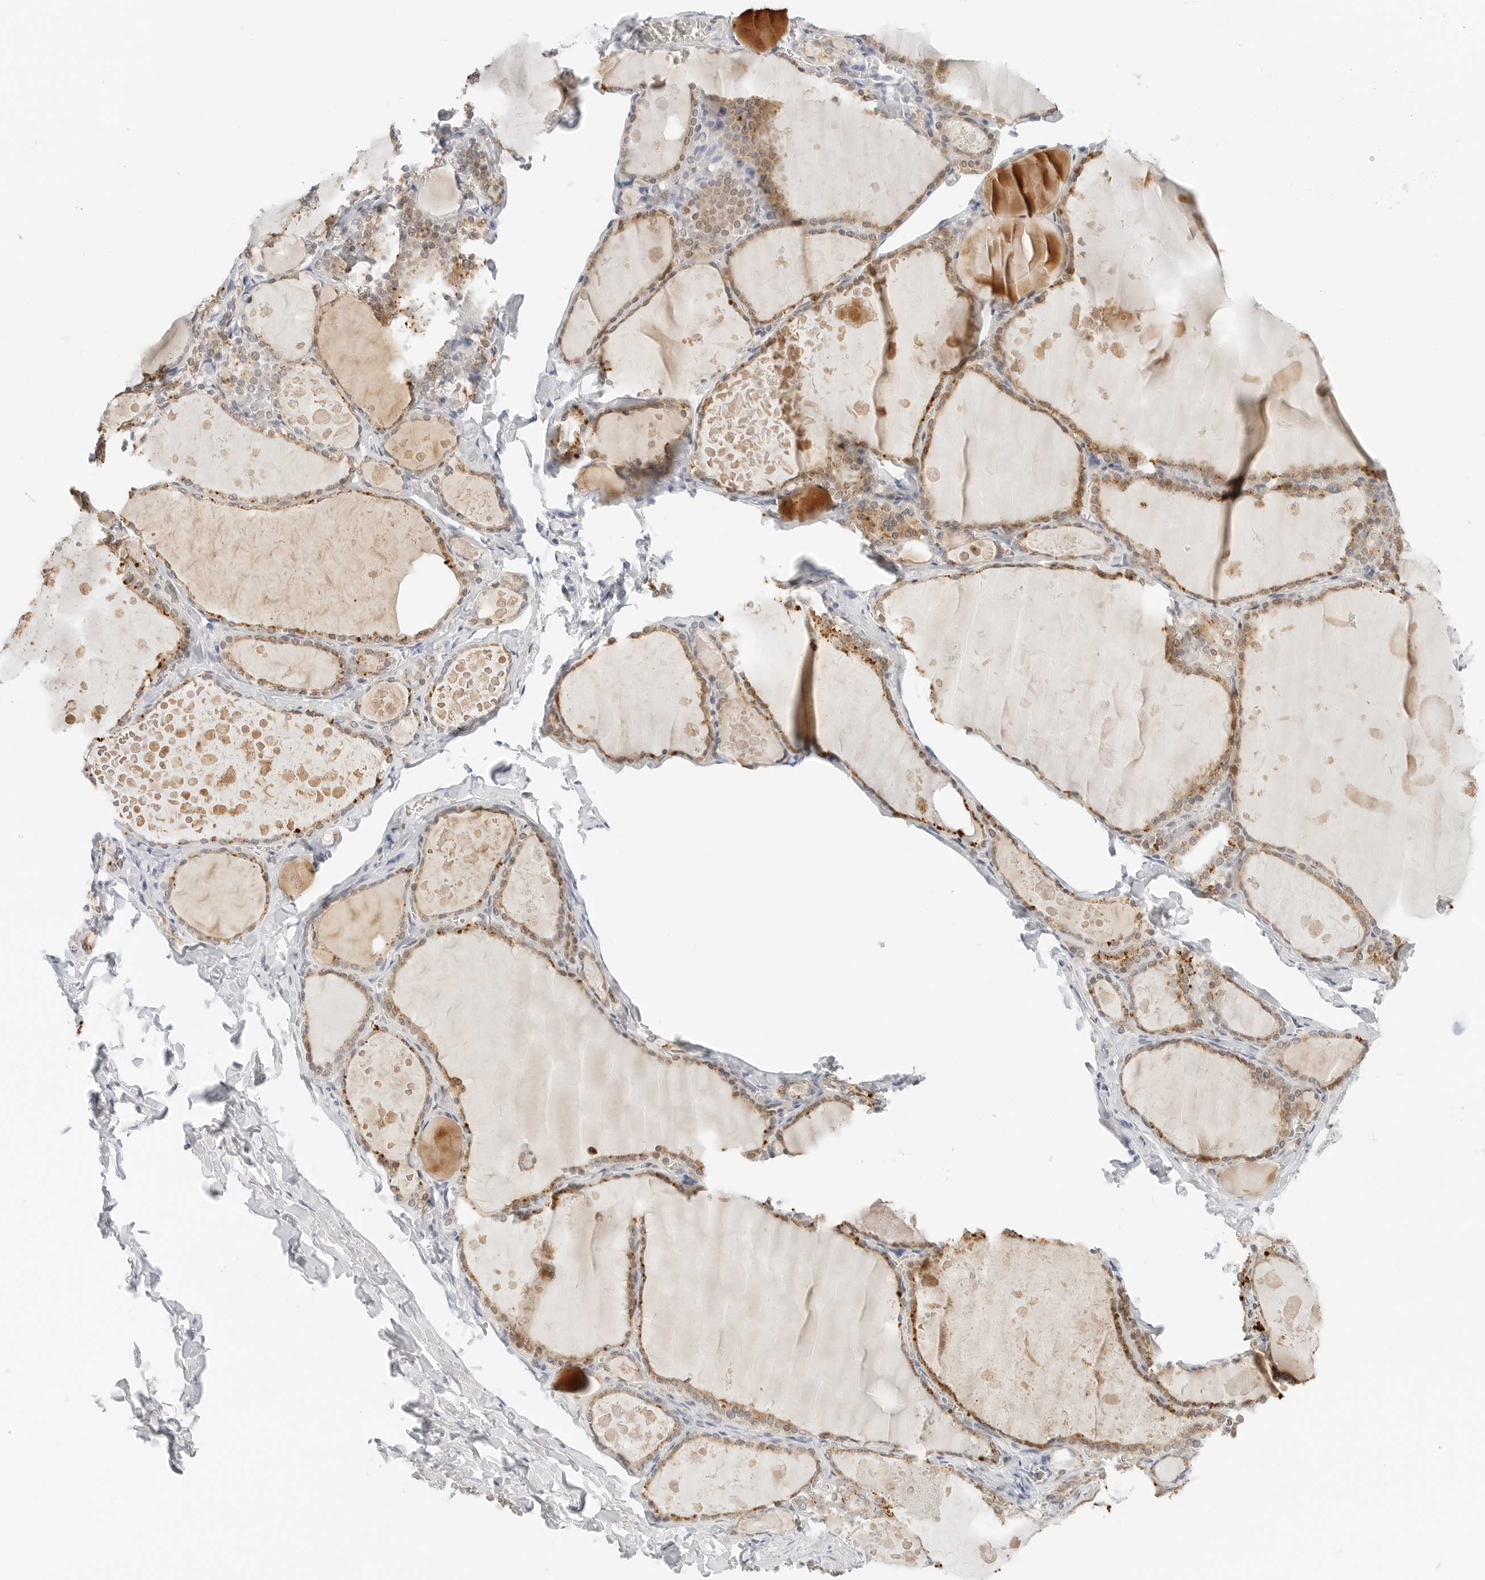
{"staining": {"intensity": "moderate", "quantity": ">75%", "location": "cytoplasmic/membranous,nuclear"}, "tissue": "thyroid gland", "cell_type": "Glandular cells", "image_type": "normal", "snomed": [{"axis": "morphology", "description": "Normal tissue, NOS"}, {"axis": "topography", "description": "Thyroid gland"}], "caption": "Immunohistochemical staining of unremarkable thyroid gland reveals moderate cytoplasmic/membranous,nuclear protein staining in approximately >75% of glandular cells. (DAB (3,3'-diaminobenzidine) IHC with brightfield microscopy, high magnification).", "gene": "NEO1", "patient": {"sex": "male", "age": 56}}